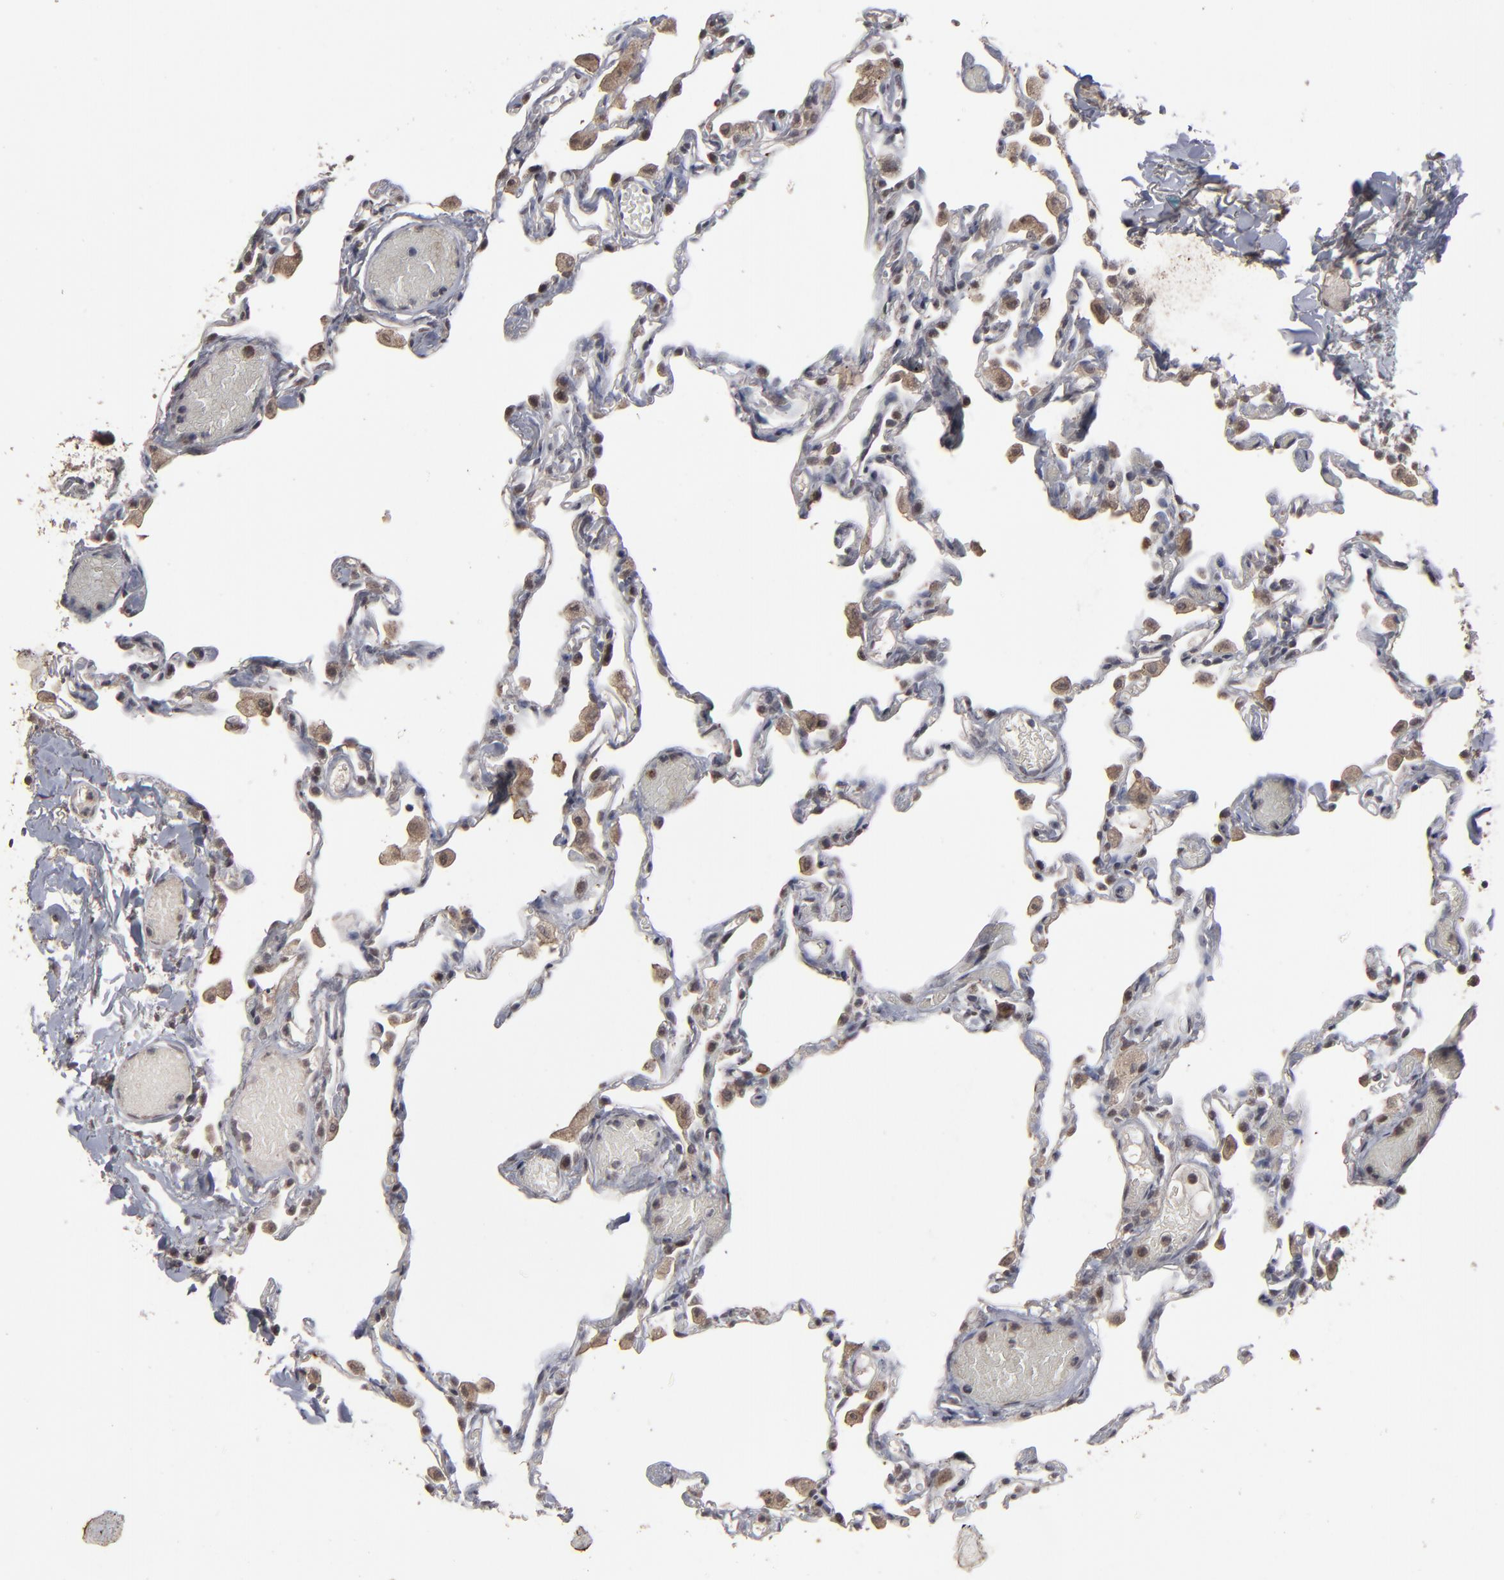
{"staining": {"intensity": "weak", "quantity": "<25%", "location": "nuclear"}, "tissue": "lung", "cell_type": "Alveolar cells", "image_type": "normal", "snomed": [{"axis": "morphology", "description": "Normal tissue, NOS"}, {"axis": "topography", "description": "Lung"}], "caption": "IHC histopathology image of benign human lung stained for a protein (brown), which demonstrates no expression in alveolar cells.", "gene": "SLC22A17", "patient": {"sex": "female", "age": 49}}